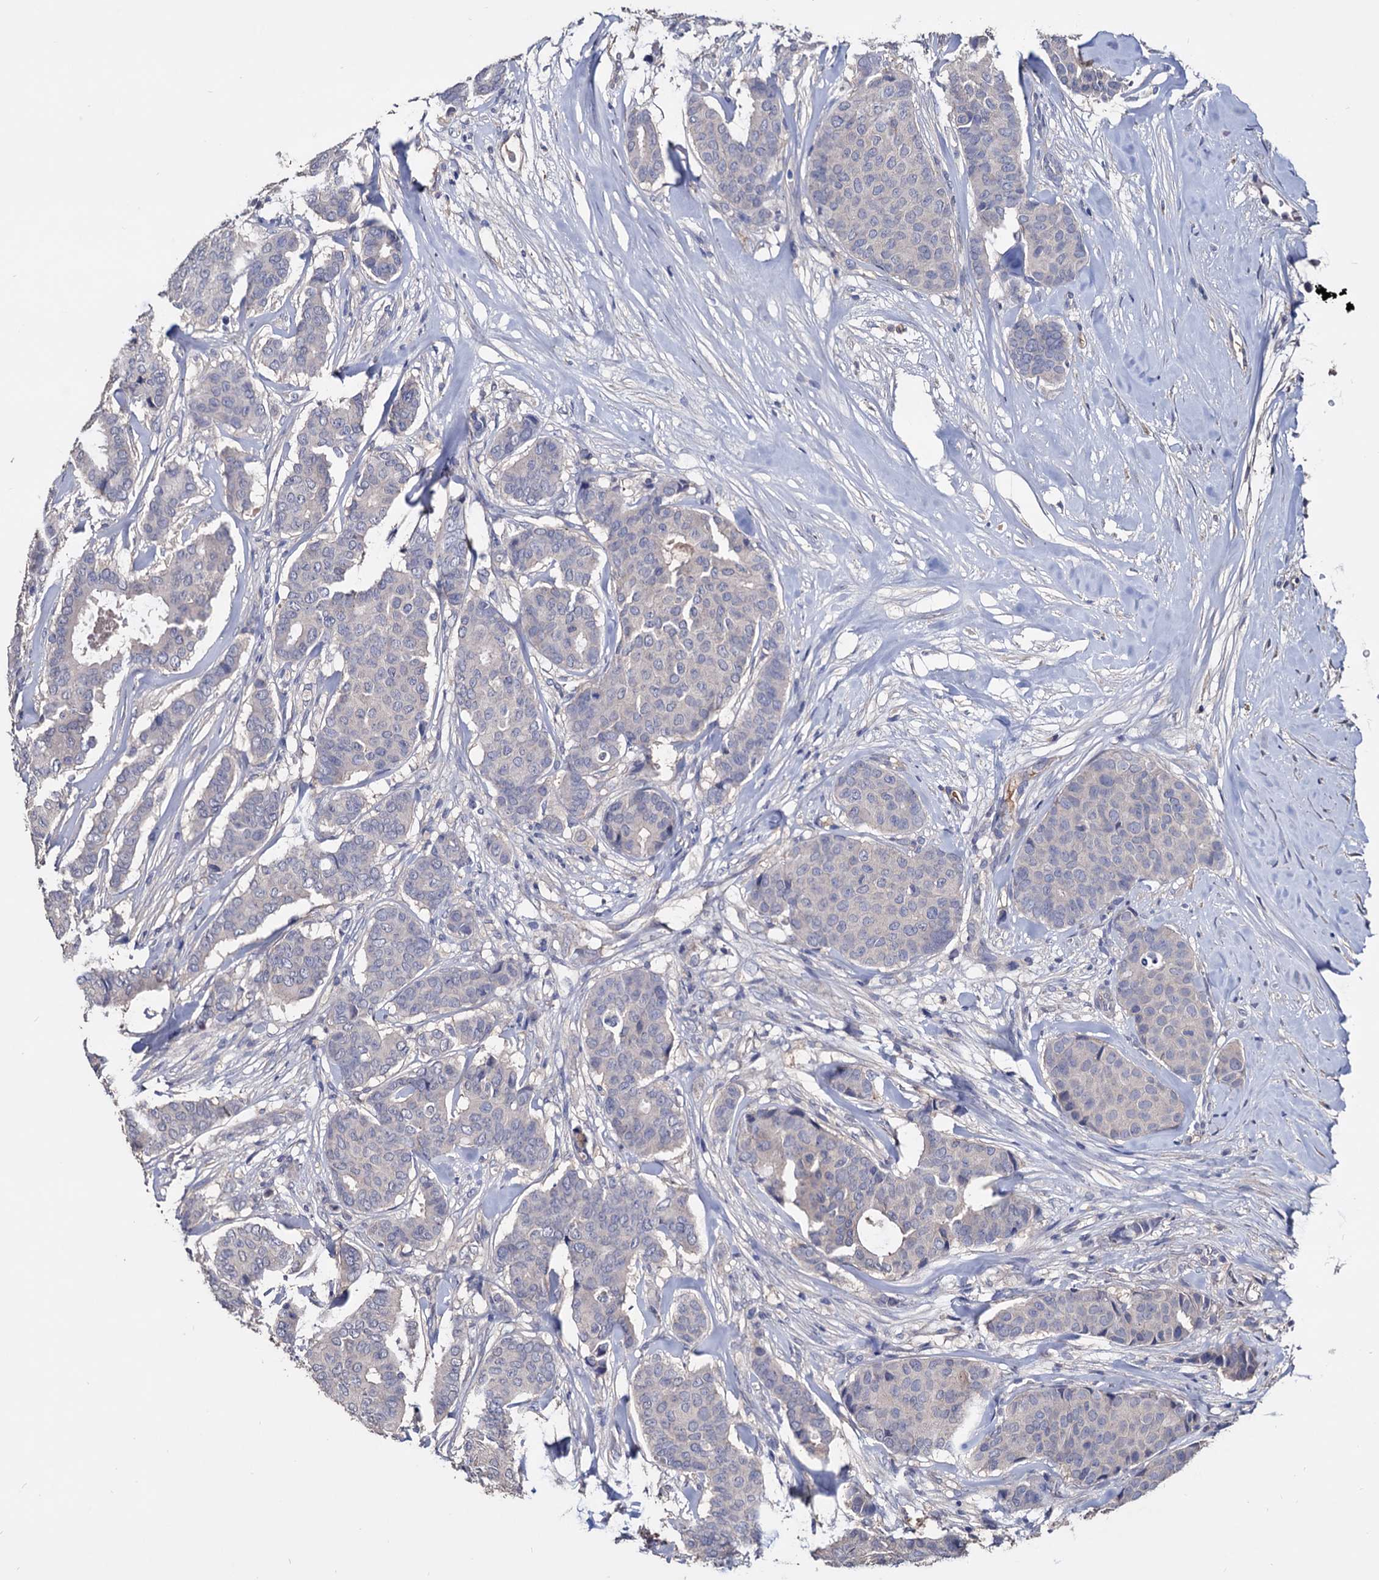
{"staining": {"intensity": "negative", "quantity": "none", "location": "none"}, "tissue": "breast cancer", "cell_type": "Tumor cells", "image_type": "cancer", "snomed": [{"axis": "morphology", "description": "Duct carcinoma"}, {"axis": "topography", "description": "Breast"}], "caption": "Tumor cells are negative for protein expression in human breast cancer (intraductal carcinoma). (Brightfield microscopy of DAB immunohistochemistry (IHC) at high magnification).", "gene": "NPAS4", "patient": {"sex": "female", "age": 75}}